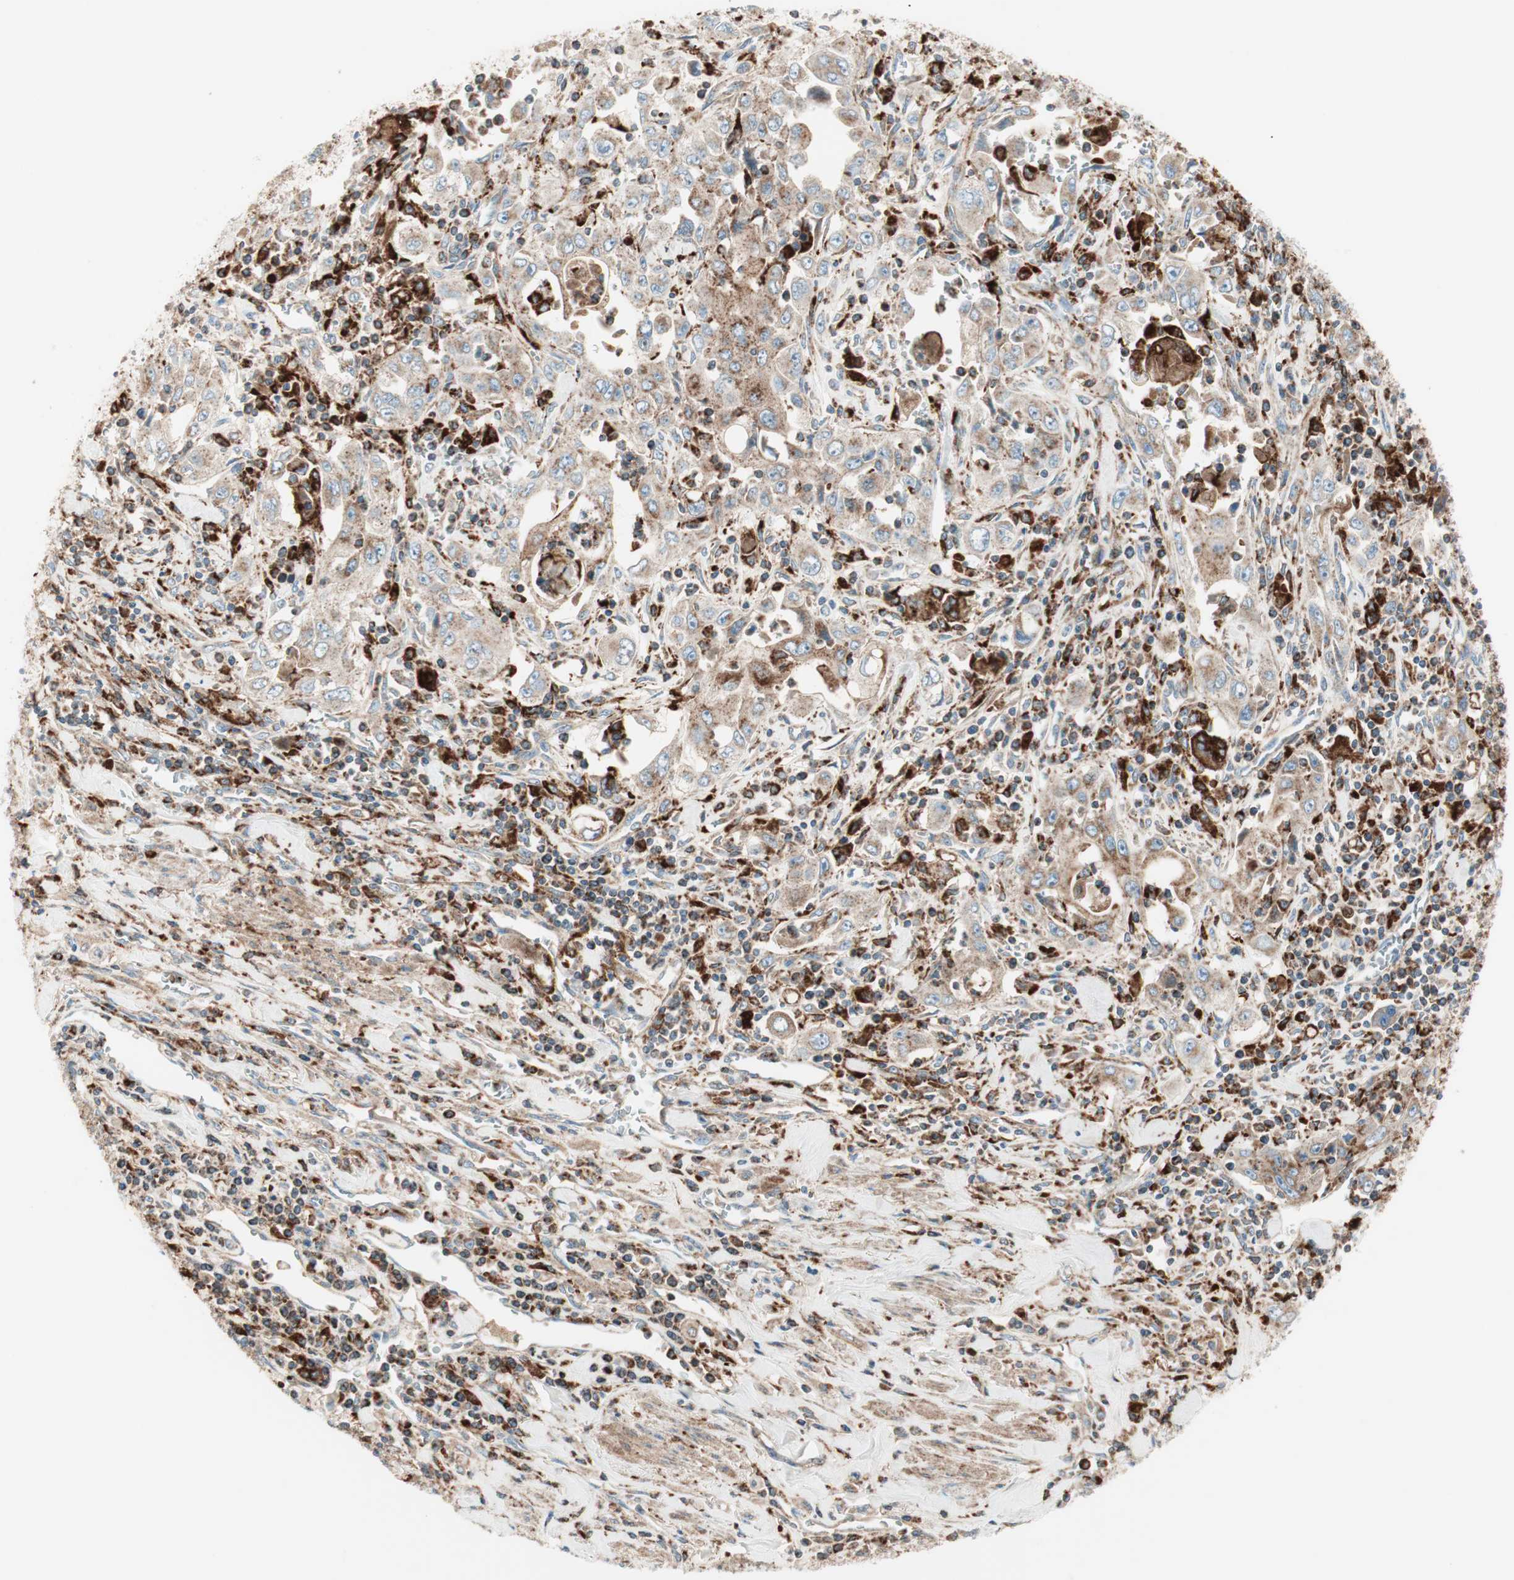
{"staining": {"intensity": "weak", "quantity": ">75%", "location": "cytoplasmic/membranous"}, "tissue": "pancreatic cancer", "cell_type": "Tumor cells", "image_type": "cancer", "snomed": [{"axis": "morphology", "description": "Adenocarcinoma, NOS"}, {"axis": "topography", "description": "Pancreas"}], "caption": "Tumor cells demonstrate low levels of weak cytoplasmic/membranous positivity in about >75% of cells in human pancreatic cancer.", "gene": "ATP6V1G1", "patient": {"sex": "male", "age": 70}}